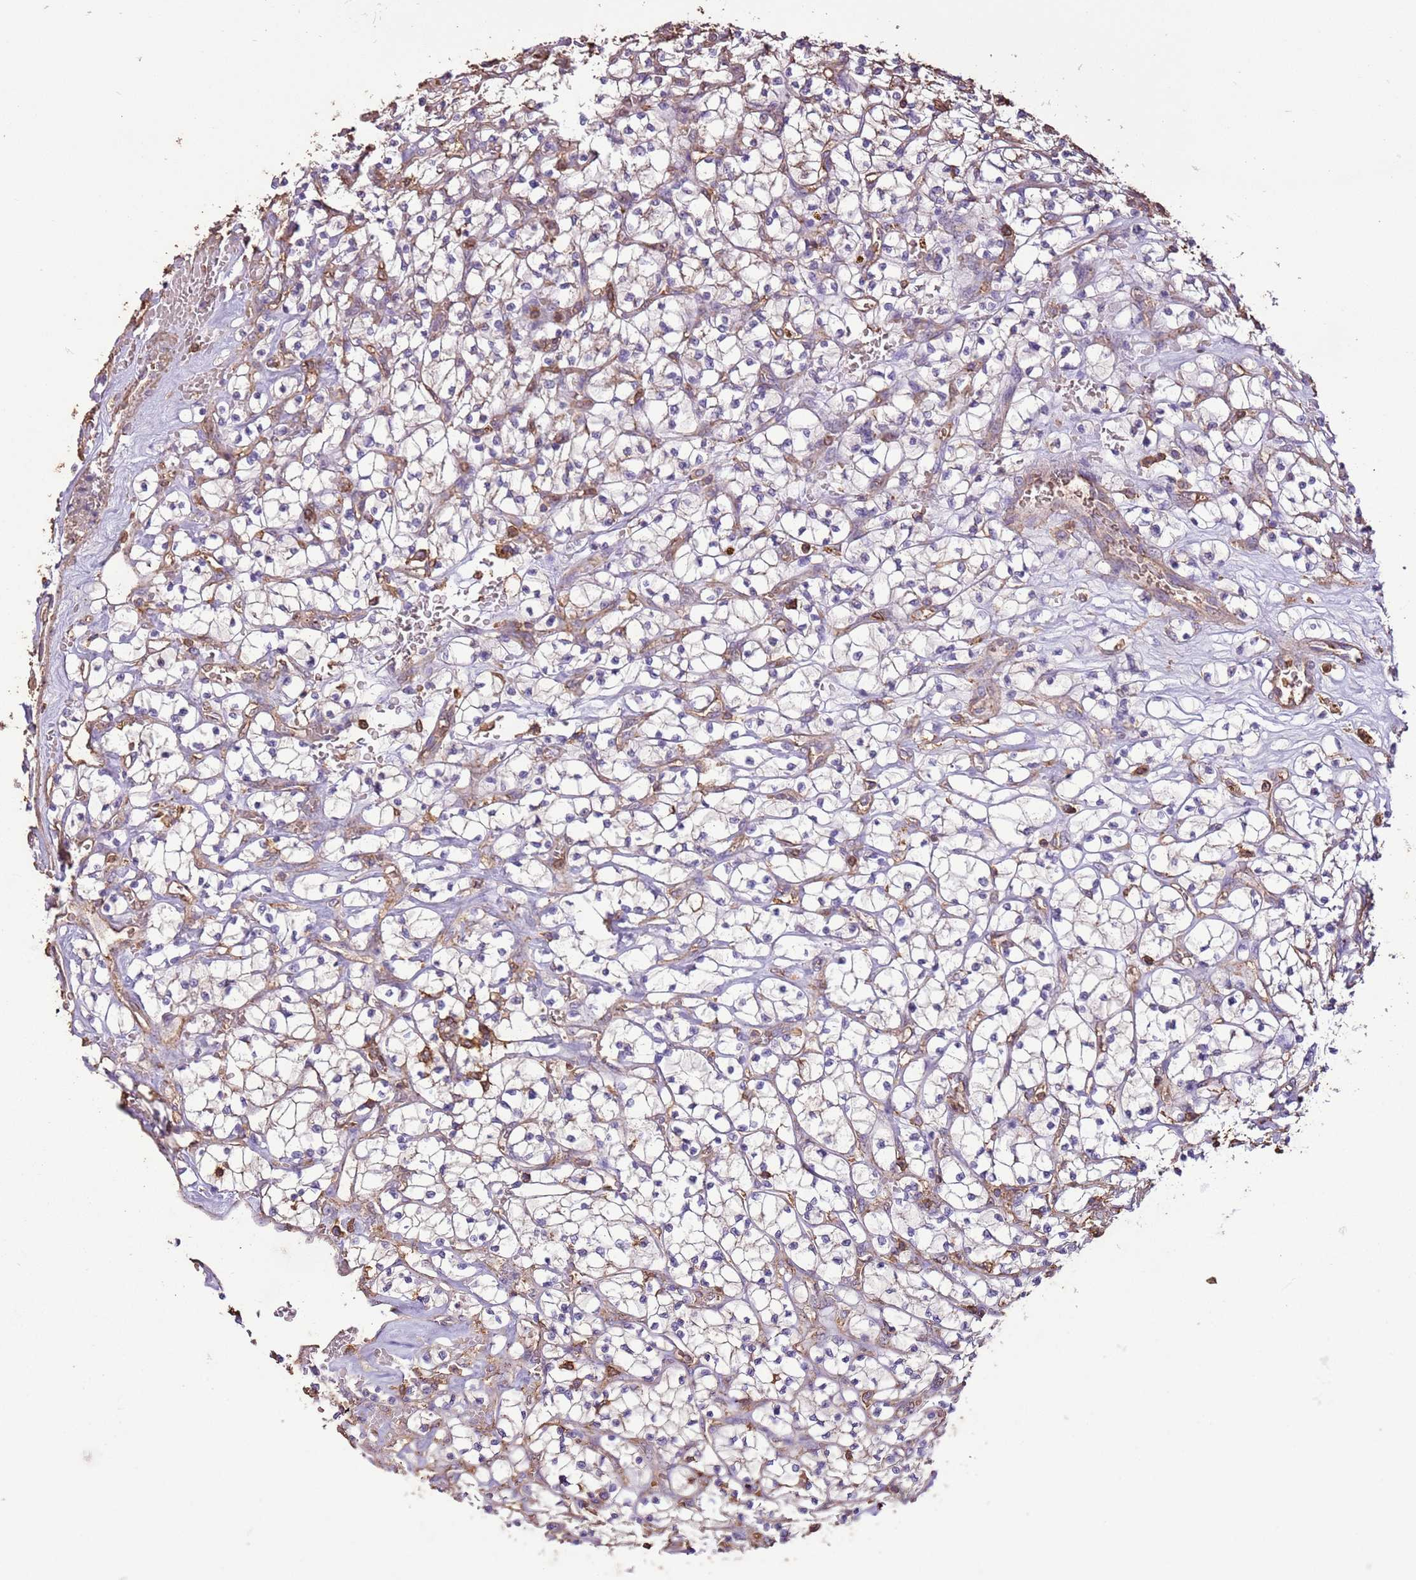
{"staining": {"intensity": "negative", "quantity": "none", "location": "none"}, "tissue": "renal cancer", "cell_type": "Tumor cells", "image_type": "cancer", "snomed": [{"axis": "morphology", "description": "Adenocarcinoma, NOS"}, {"axis": "topography", "description": "Kidney"}], "caption": "The IHC histopathology image has no significant expression in tumor cells of renal cancer tissue.", "gene": "ARL10", "patient": {"sex": "female", "age": 64}}